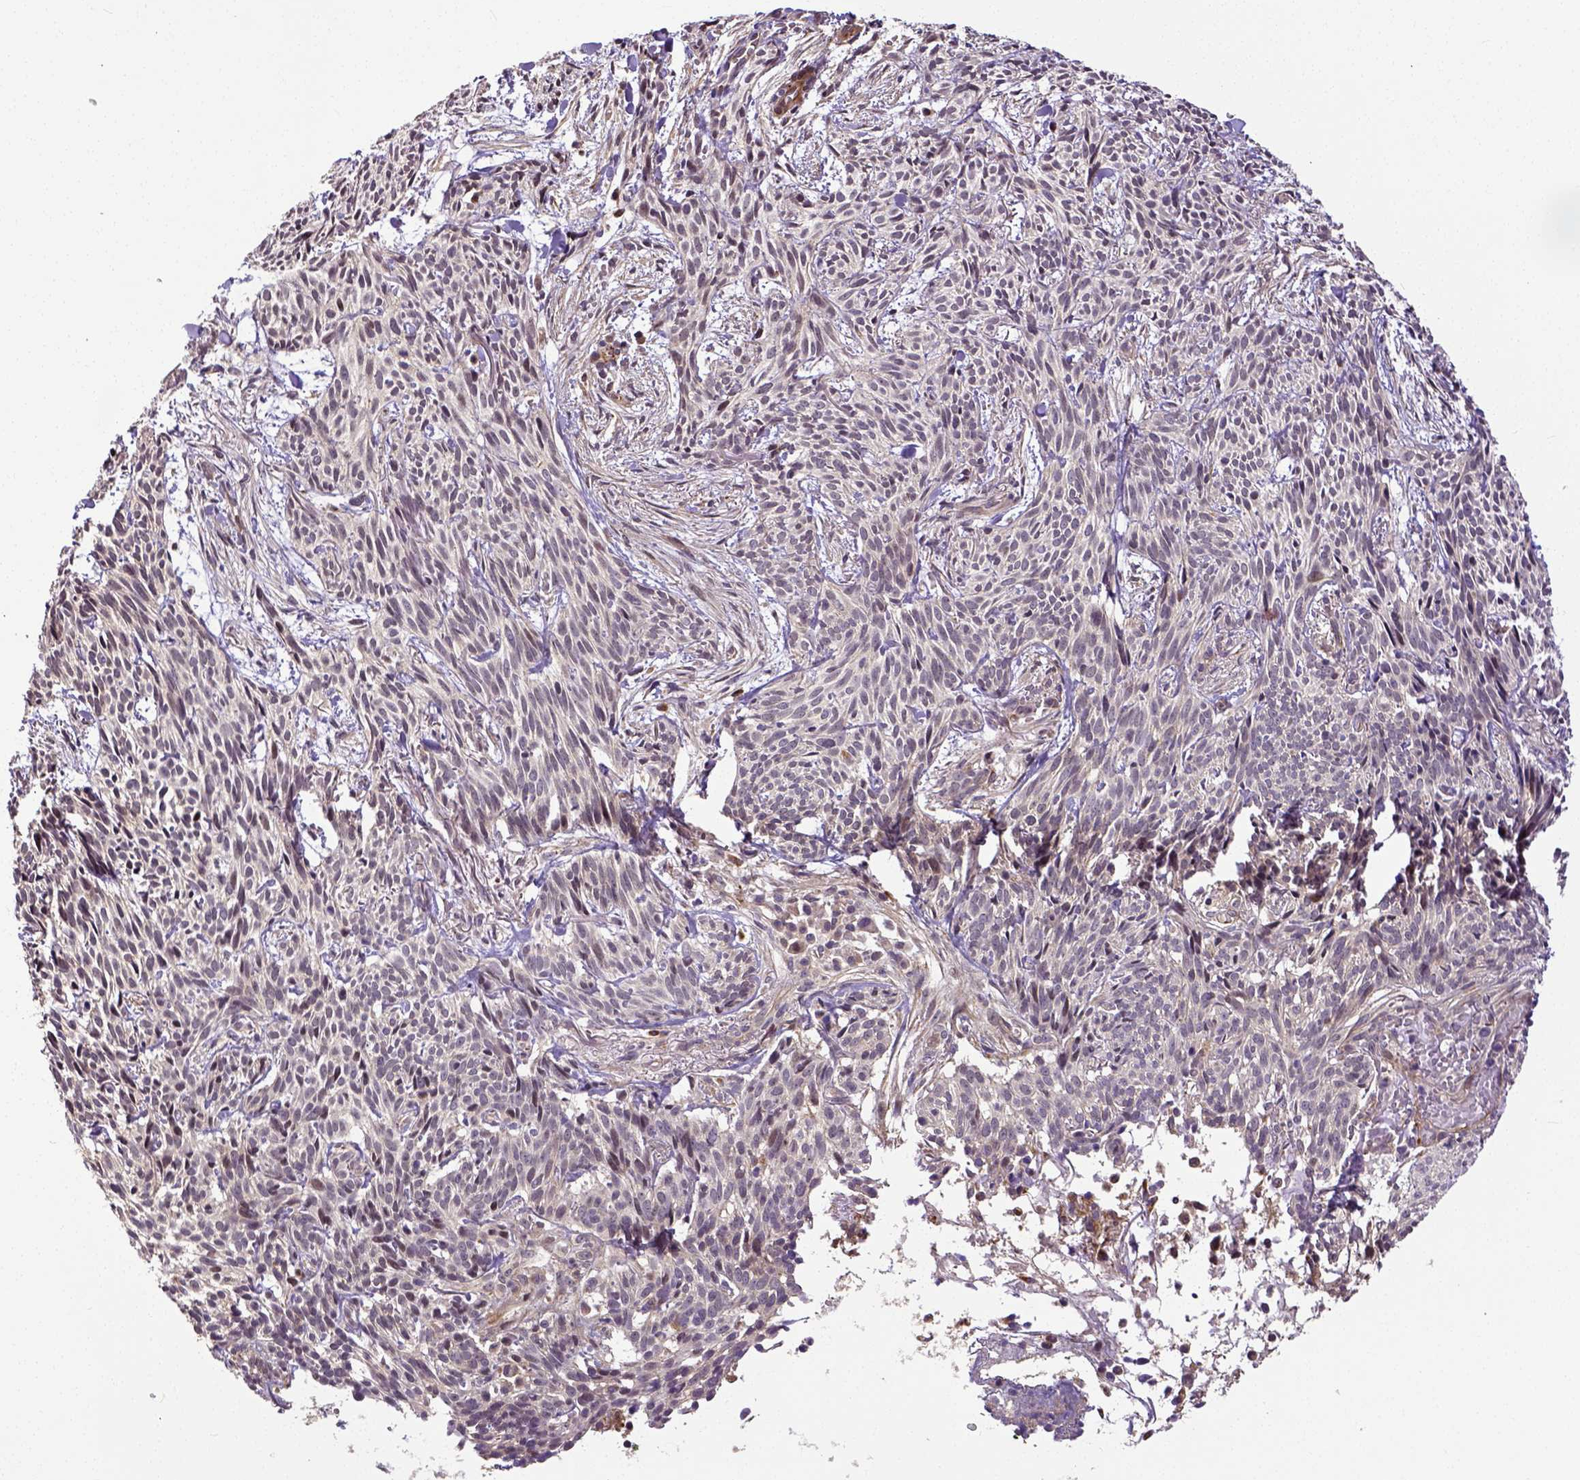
{"staining": {"intensity": "negative", "quantity": "none", "location": "none"}, "tissue": "skin cancer", "cell_type": "Tumor cells", "image_type": "cancer", "snomed": [{"axis": "morphology", "description": "Basal cell carcinoma"}, {"axis": "topography", "description": "Skin"}], "caption": "Protein analysis of skin cancer shows no significant positivity in tumor cells. (Brightfield microscopy of DAB immunohistochemistry (IHC) at high magnification).", "gene": "DICER1", "patient": {"sex": "male", "age": 71}}